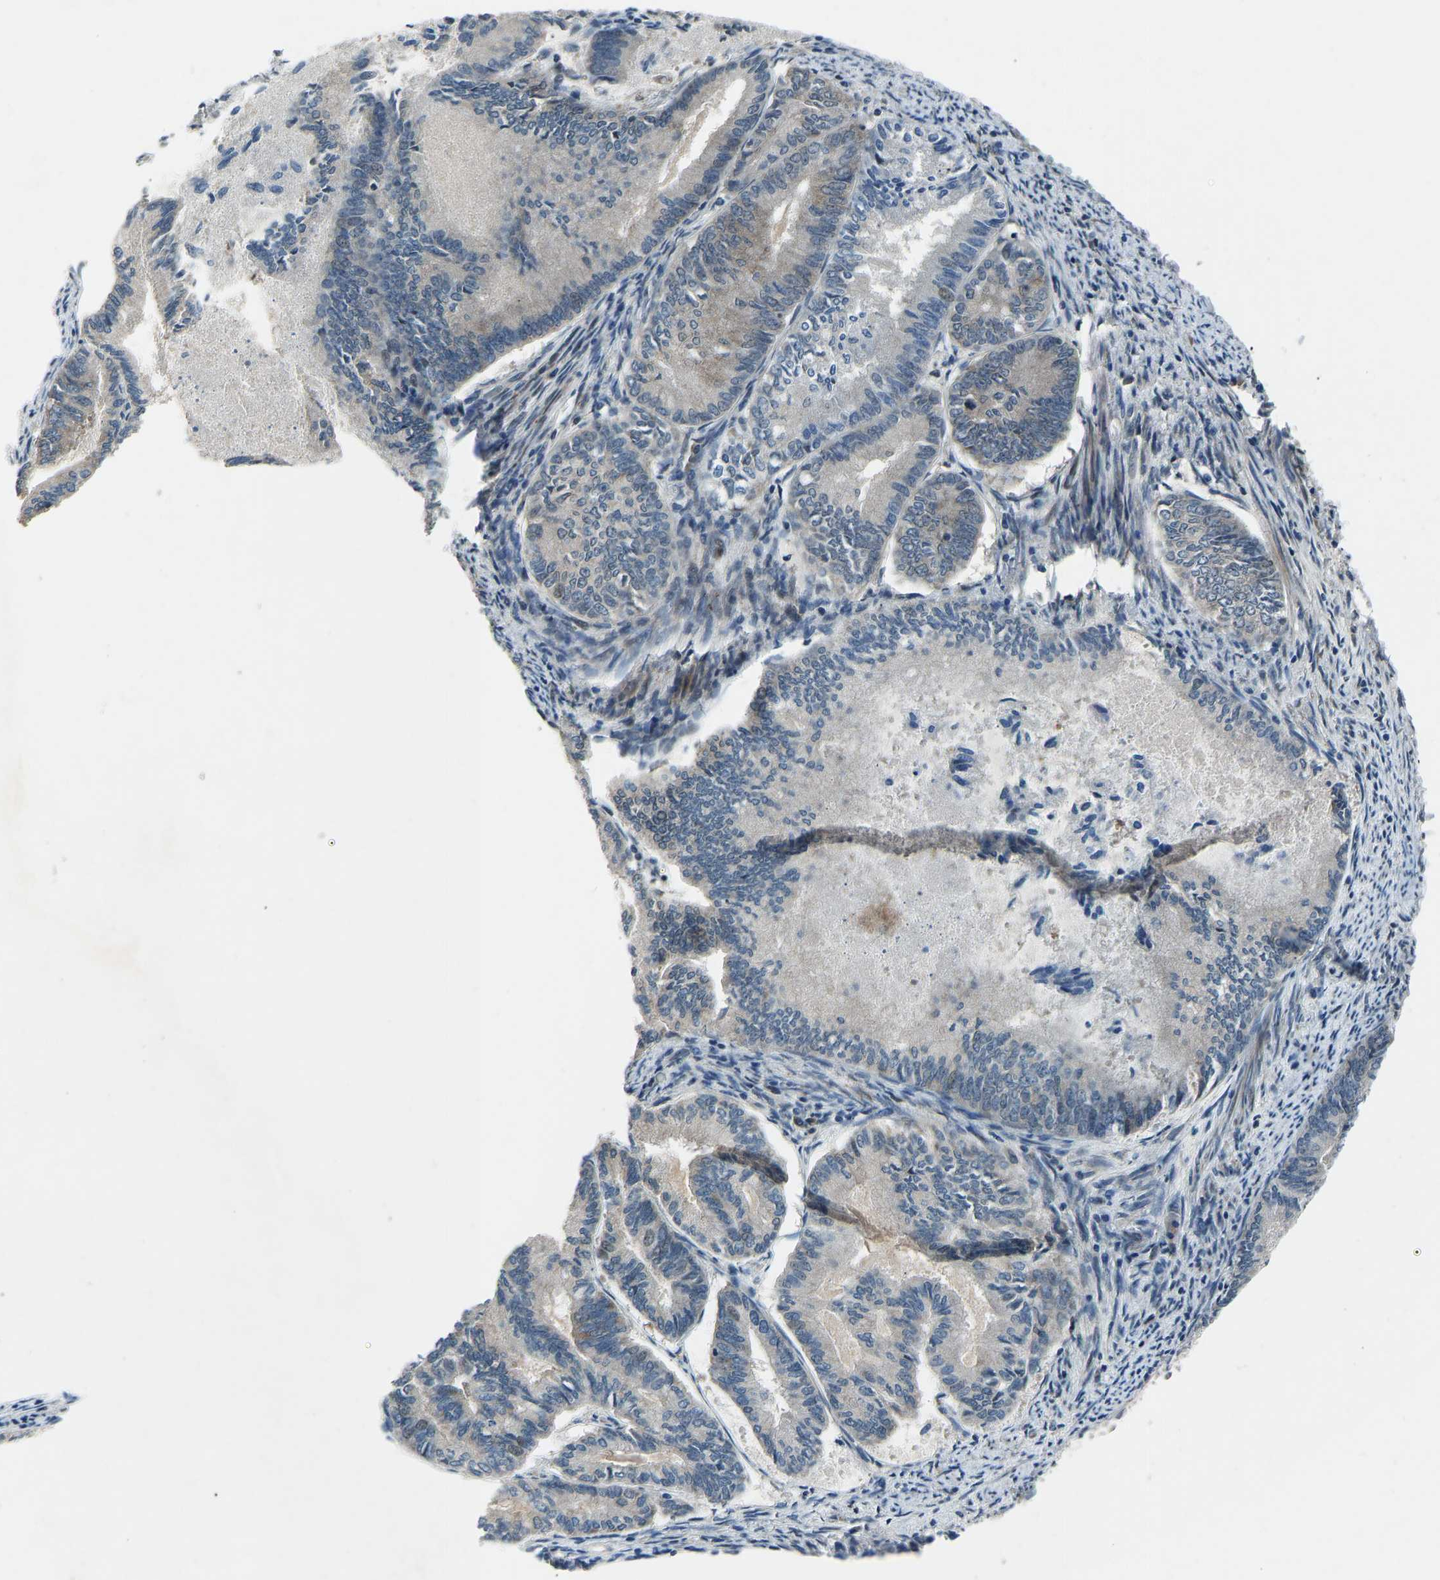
{"staining": {"intensity": "moderate", "quantity": "<25%", "location": "cytoplasmic/membranous"}, "tissue": "endometrial cancer", "cell_type": "Tumor cells", "image_type": "cancer", "snomed": [{"axis": "morphology", "description": "Adenocarcinoma, NOS"}, {"axis": "topography", "description": "Endometrium"}], "caption": "Tumor cells reveal low levels of moderate cytoplasmic/membranous expression in approximately <25% of cells in endometrial cancer (adenocarcinoma).", "gene": "RLIM", "patient": {"sex": "female", "age": 86}}